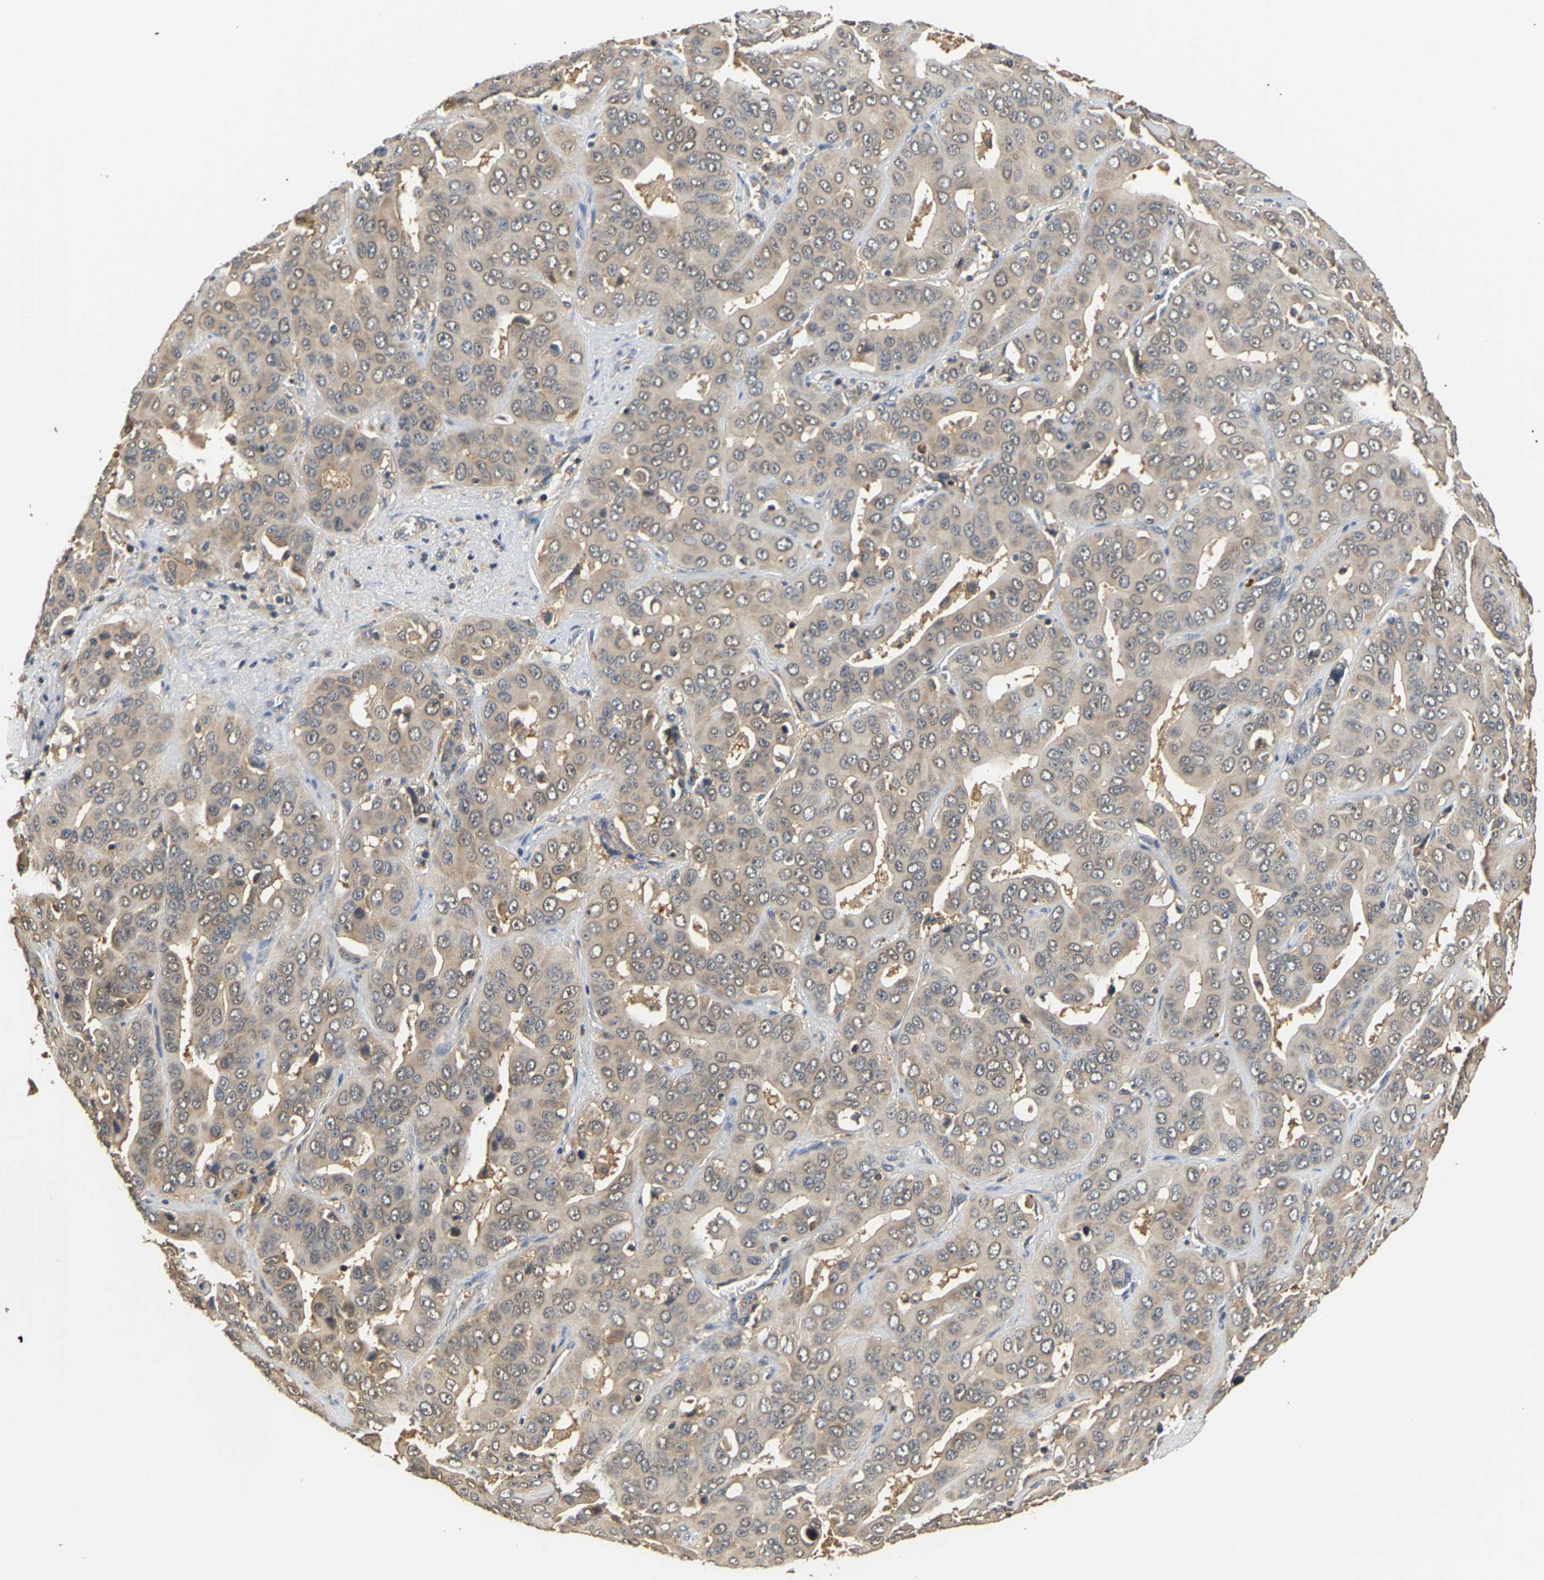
{"staining": {"intensity": "weak", "quantity": "<25%", "location": "cytoplasmic/membranous"}, "tissue": "liver cancer", "cell_type": "Tumor cells", "image_type": "cancer", "snomed": [{"axis": "morphology", "description": "Cholangiocarcinoma"}, {"axis": "topography", "description": "Liver"}], "caption": "Immunohistochemistry of cholangiocarcinoma (liver) exhibits no positivity in tumor cells.", "gene": "GPI", "patient": {"sex": "female", "age": 52}}